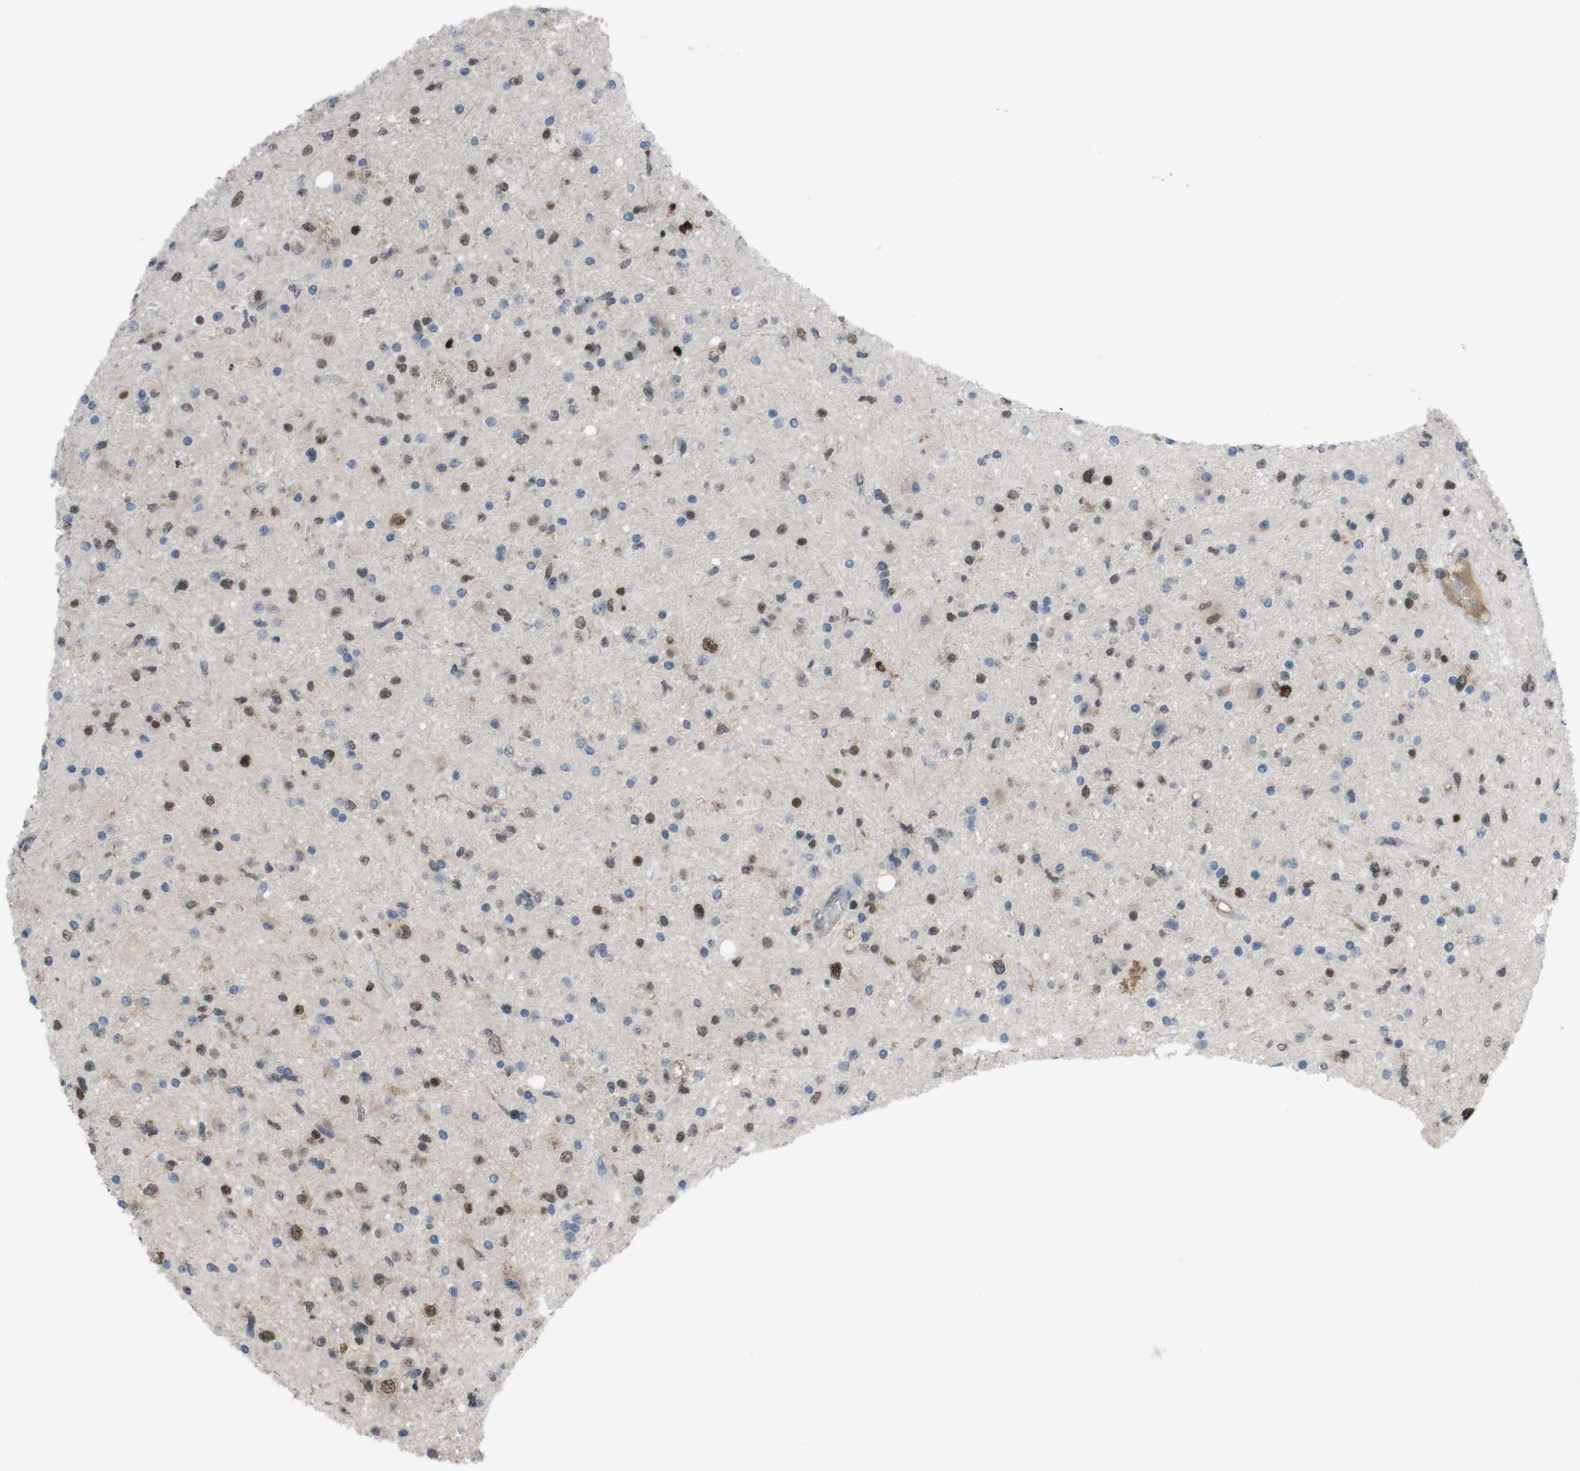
{"staining": {"intensity": "moderate", "quantity": "25%-75%", "location": "nuclear"}, "tissue": "glioma", "cell_type": "Tumor cells", "image_type": "cancer", "snomed": [{"axis": "morphology", "description": "Glioma, malignant, High grade"}, {"axis": "topography", "description": "Brain"}], "caption": "The immunohistochemical stain shows moderate nuclear positivity in tumor cells of glioma tissue.", "gene": "SUB1", "patient": {"sex": "male", "age": 33}}